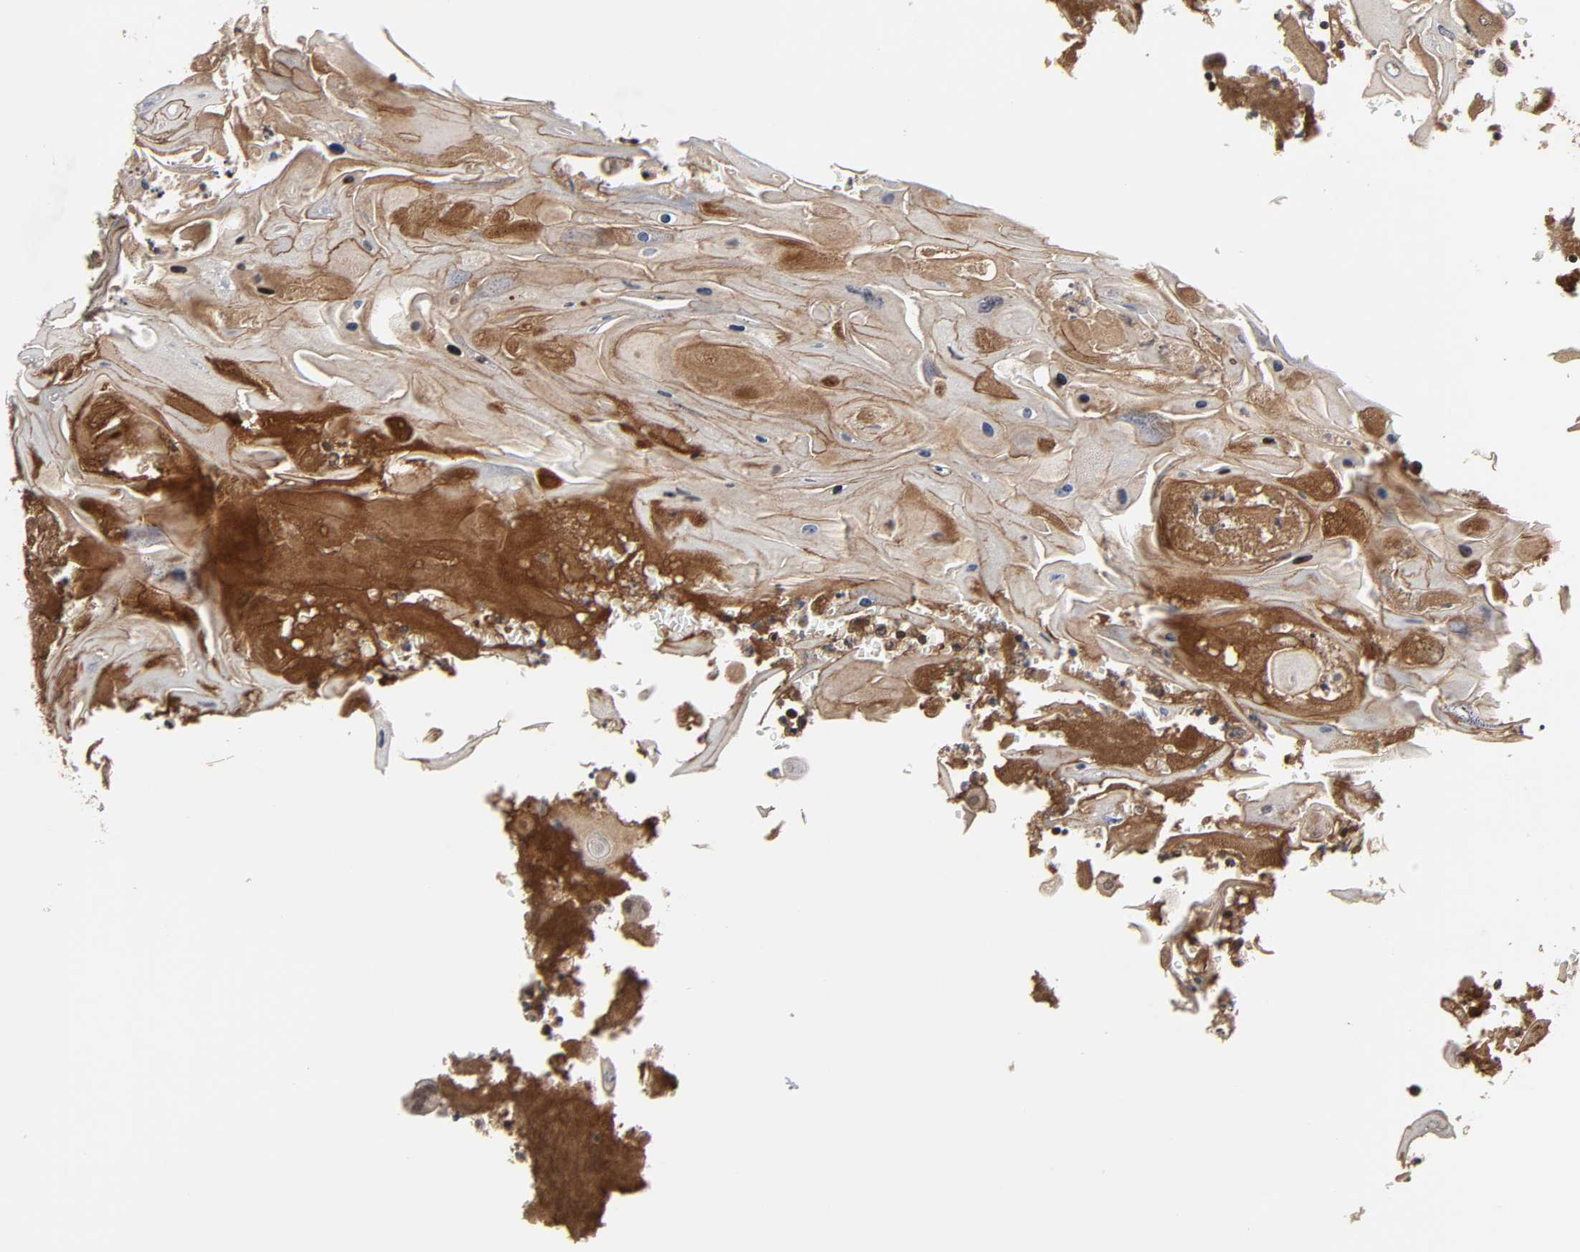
{"staining": {"intensity": "moderate", "quantity": ">75%", "location": "cytoplasmic/membranous,nuclear"}, "tissue": "head and neck cancer", "cell_type": "Tumor cells", "image_type": "cancer", "snomed": [{"axis": "morphology", "description": "Squamous cell carcinoma, NOS"}, {"axis": "topography", "description": "Oral tissue"}, {"axis": "topography", "description": "Head-Neck"}], "caption": "Immunohistochemical staining of human head and neck squamous cell carcinoma displays medium levels of moderate cytoplasmic/membranous and nuclear protein positivity in about >75% of tumor cells. The staining was performed using DAB (3,3'-diaminobenzidine), with brown indicating positive protein expression. Nuclei are stained blue with hematoxylin.", "gene": "CPN2", "patient": {"sex": "female", "age": 76}}